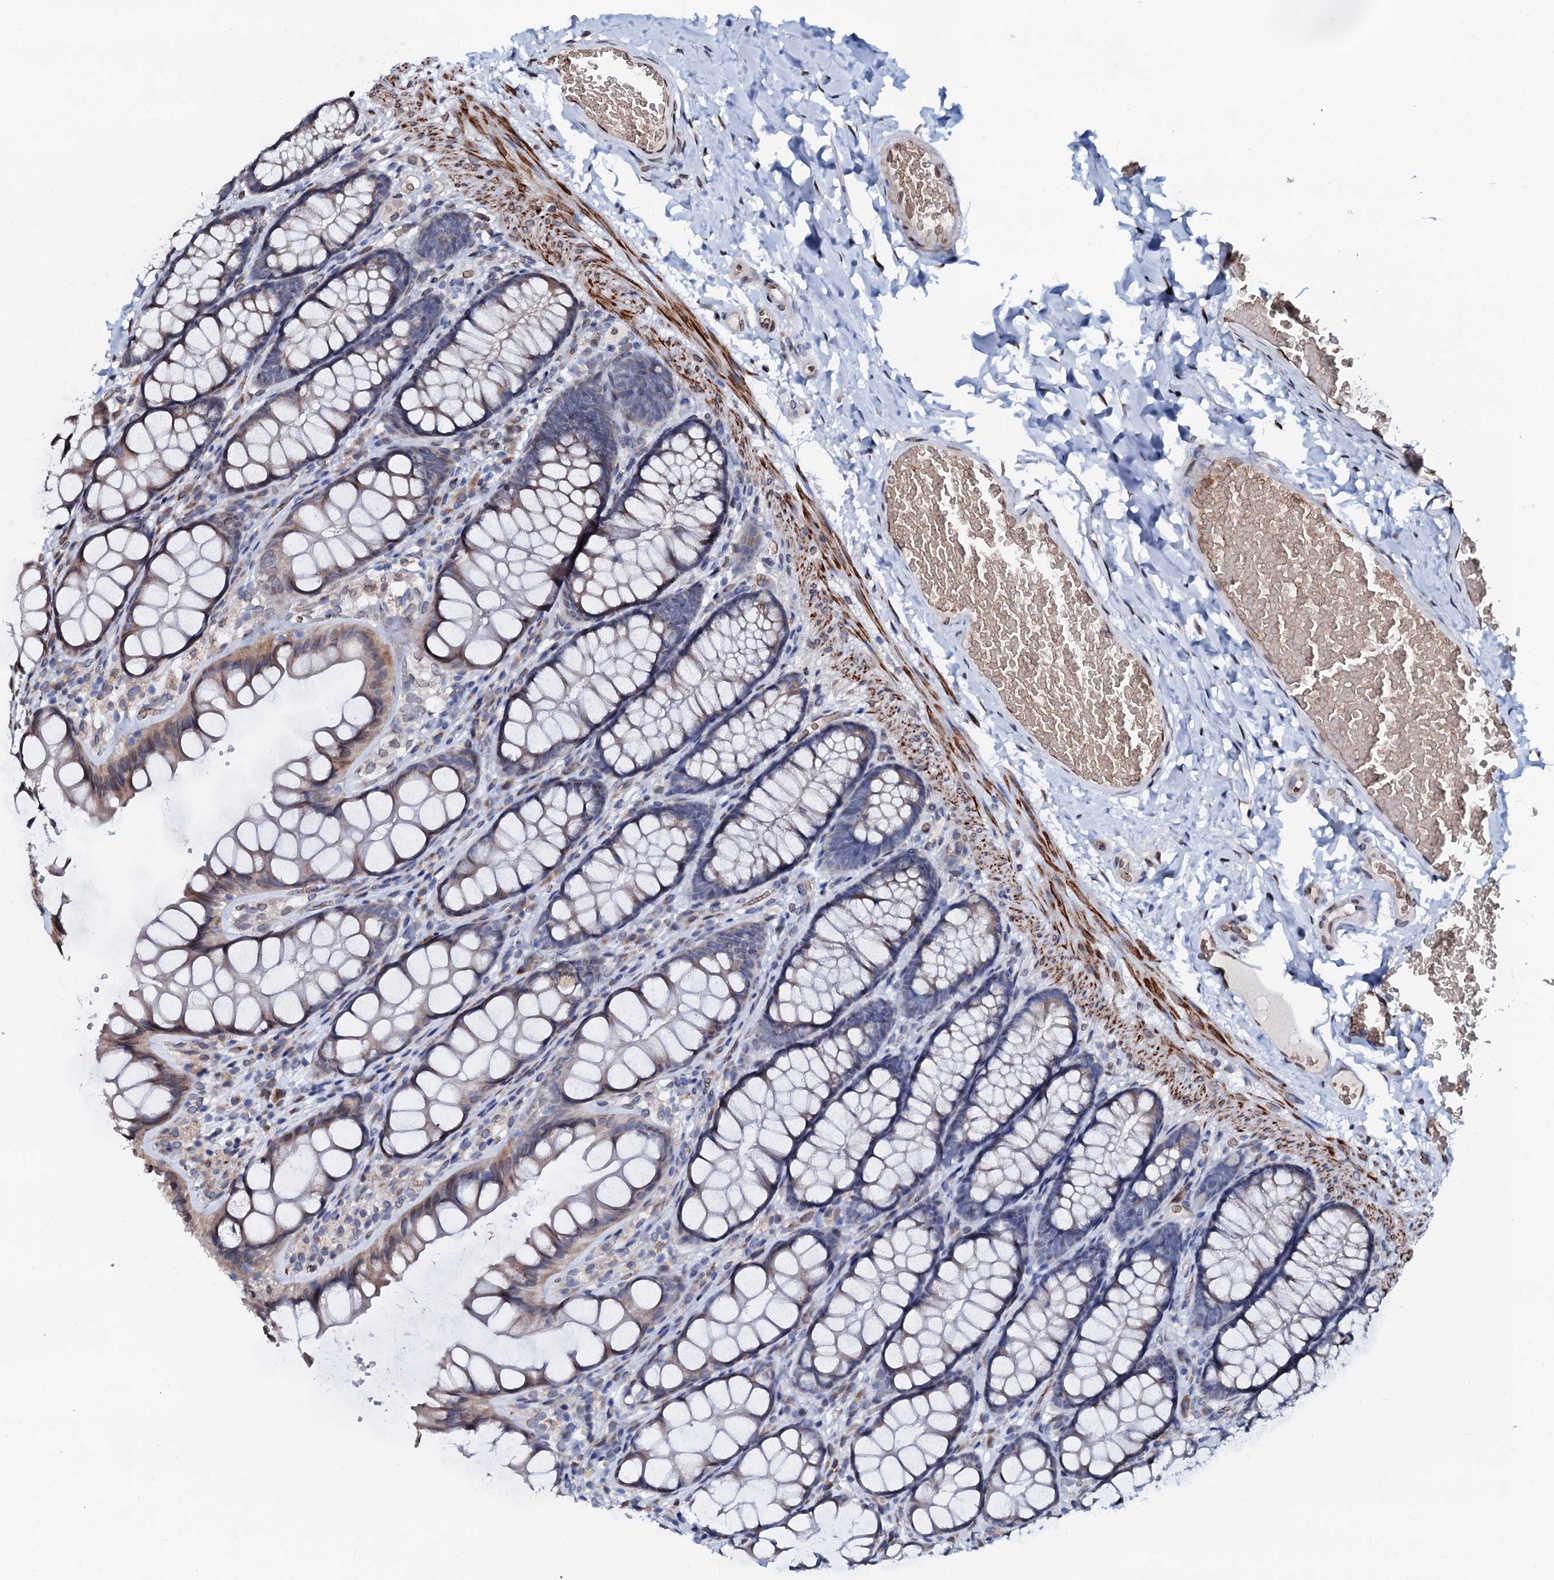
{"staining": {"intensity": "moderate", "quantity": "25%-75%", "location": "nuclear"}, "tissue": "colon", "cell_type": "Endothelial cells", "image_type": "normal", "snomed": [{"axis": "morphology", "description": "Normal tissue, NOS"}, {"axis": "topography", "description": "Colon"}], "caption": "Immunohistochemical staining of benign colon displays moderate nuclear protein positivity in about 25%-75% of endothelial cells. The protein is shown in brown color, while the nuclei are stained blue.", "gene": "NRP2", "patient": {"sex": "male", "age": 47}}